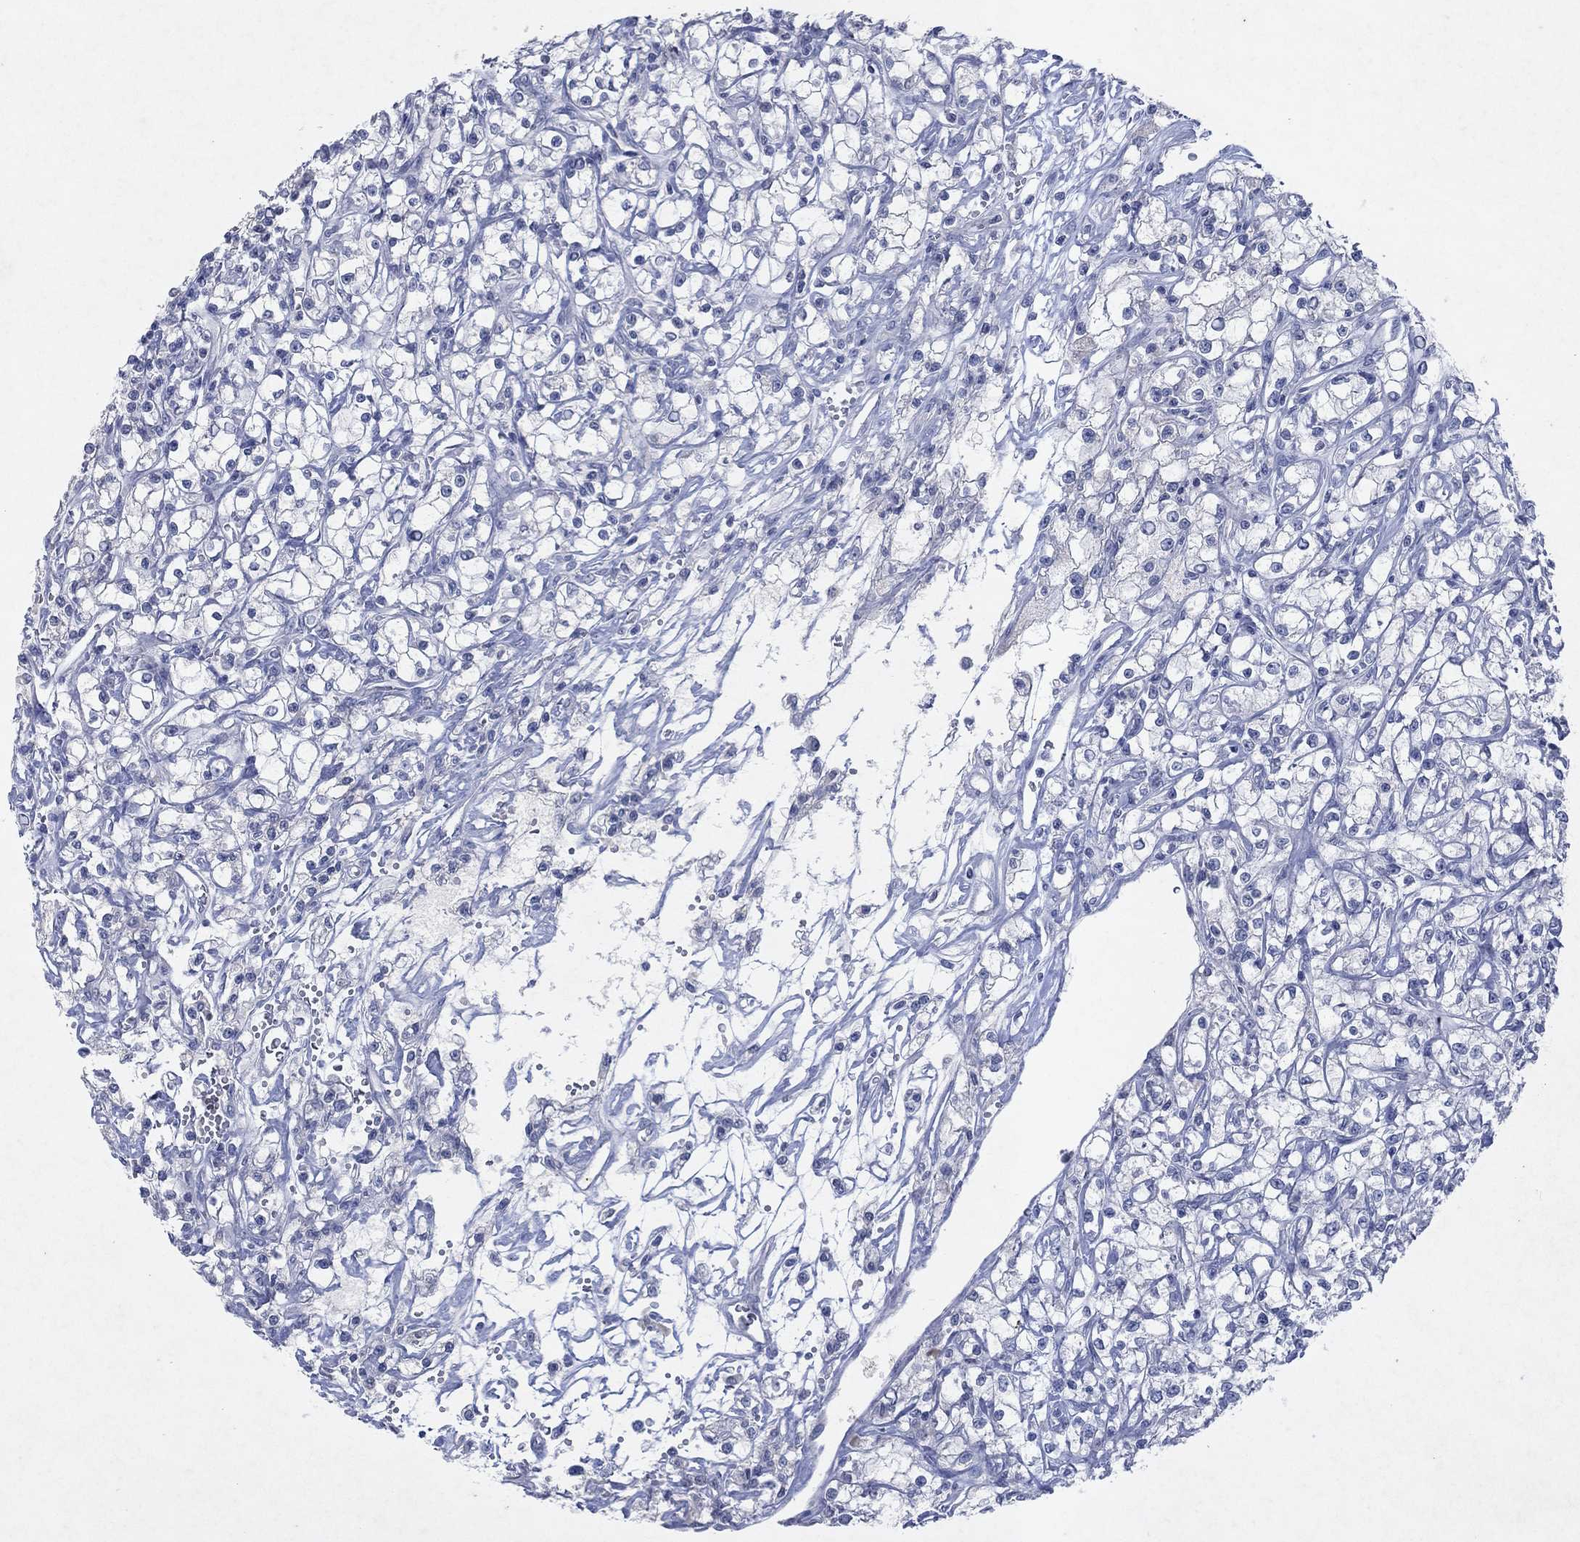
{"staining": {"intensity": "negative", "quantity": "none", "location": "none"}, "tissue": "renal cancer", "cell_type": "Tumor cells", "image_type": "cancer", "snomed": [{"axis": "morphology", "description": "Adenocarcinoma, NOS"}, {"axis": "topography", "description": "Kidney"}], "caption": "Protein analysis of adenocarcinoma (renal) displays no significant positivity in tumor cells.", "gene": "KRT40", "patient": {"sex": "female", "age": 59}}